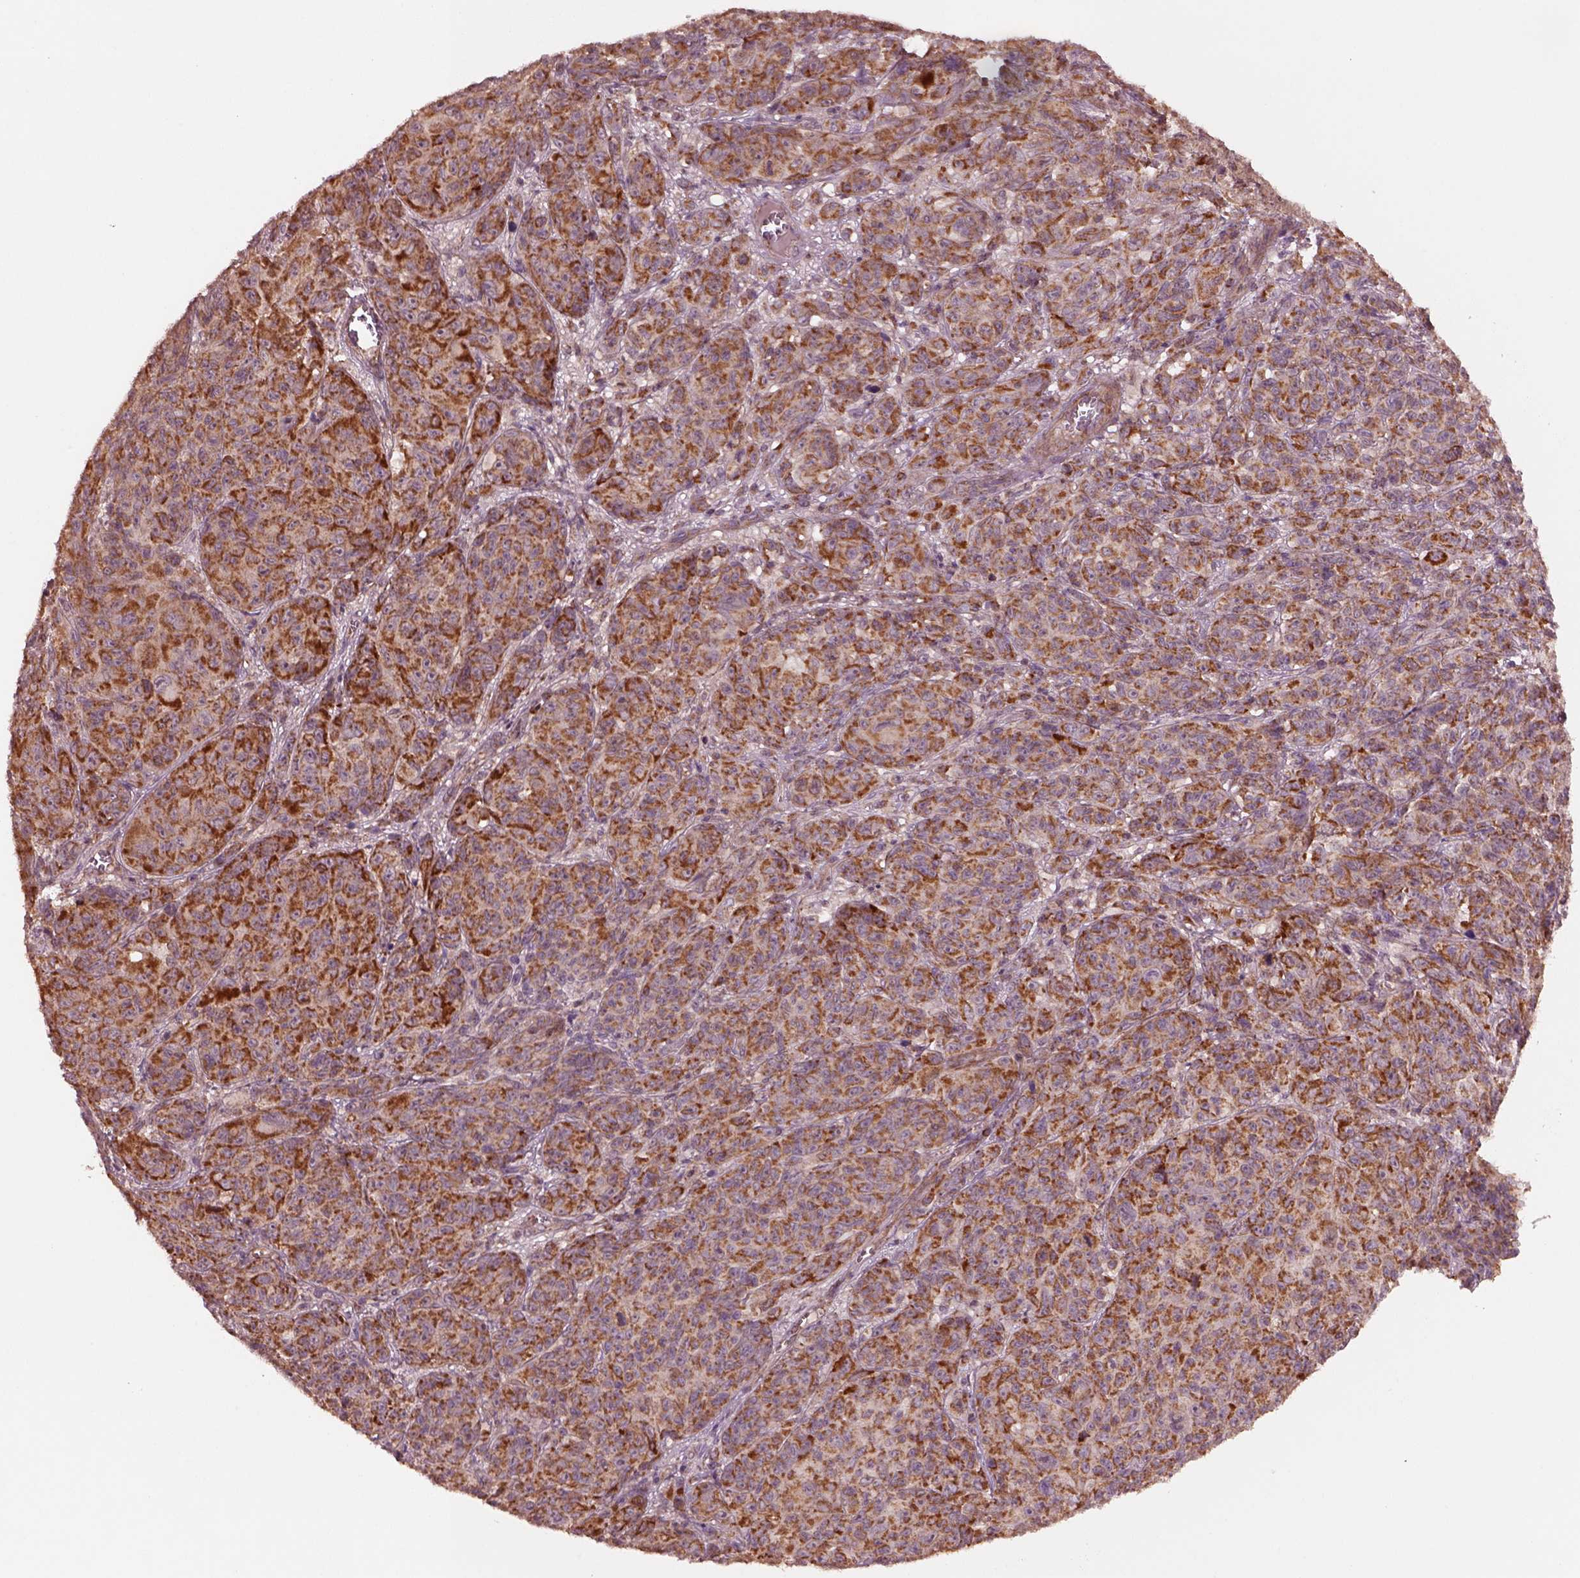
{"staining": {"intensity": "moderate", "quantity": ">75%", "location": "cytoplasmic/membranous"}, "tissue": "melanoma", "cell_type": "Tumor cells", "image_type": "cancer", "snomed": [{"axis": "morphology", "description": "Malignant melanoma, NOS"}, {"axis": "topography", "description": "Vulva, labia, clitoris and Bartholin´s gland, NO"}], "caption": "Malignant melanoma tissue reveals moderate cytoplasmic/membranous staining in approximately >75% of tumor cells The protein of interest is shown in brown color, while the nuclei are stained blue.", "gene": "SLC25A5", "patient": {"sex": "female", "age": 75}}